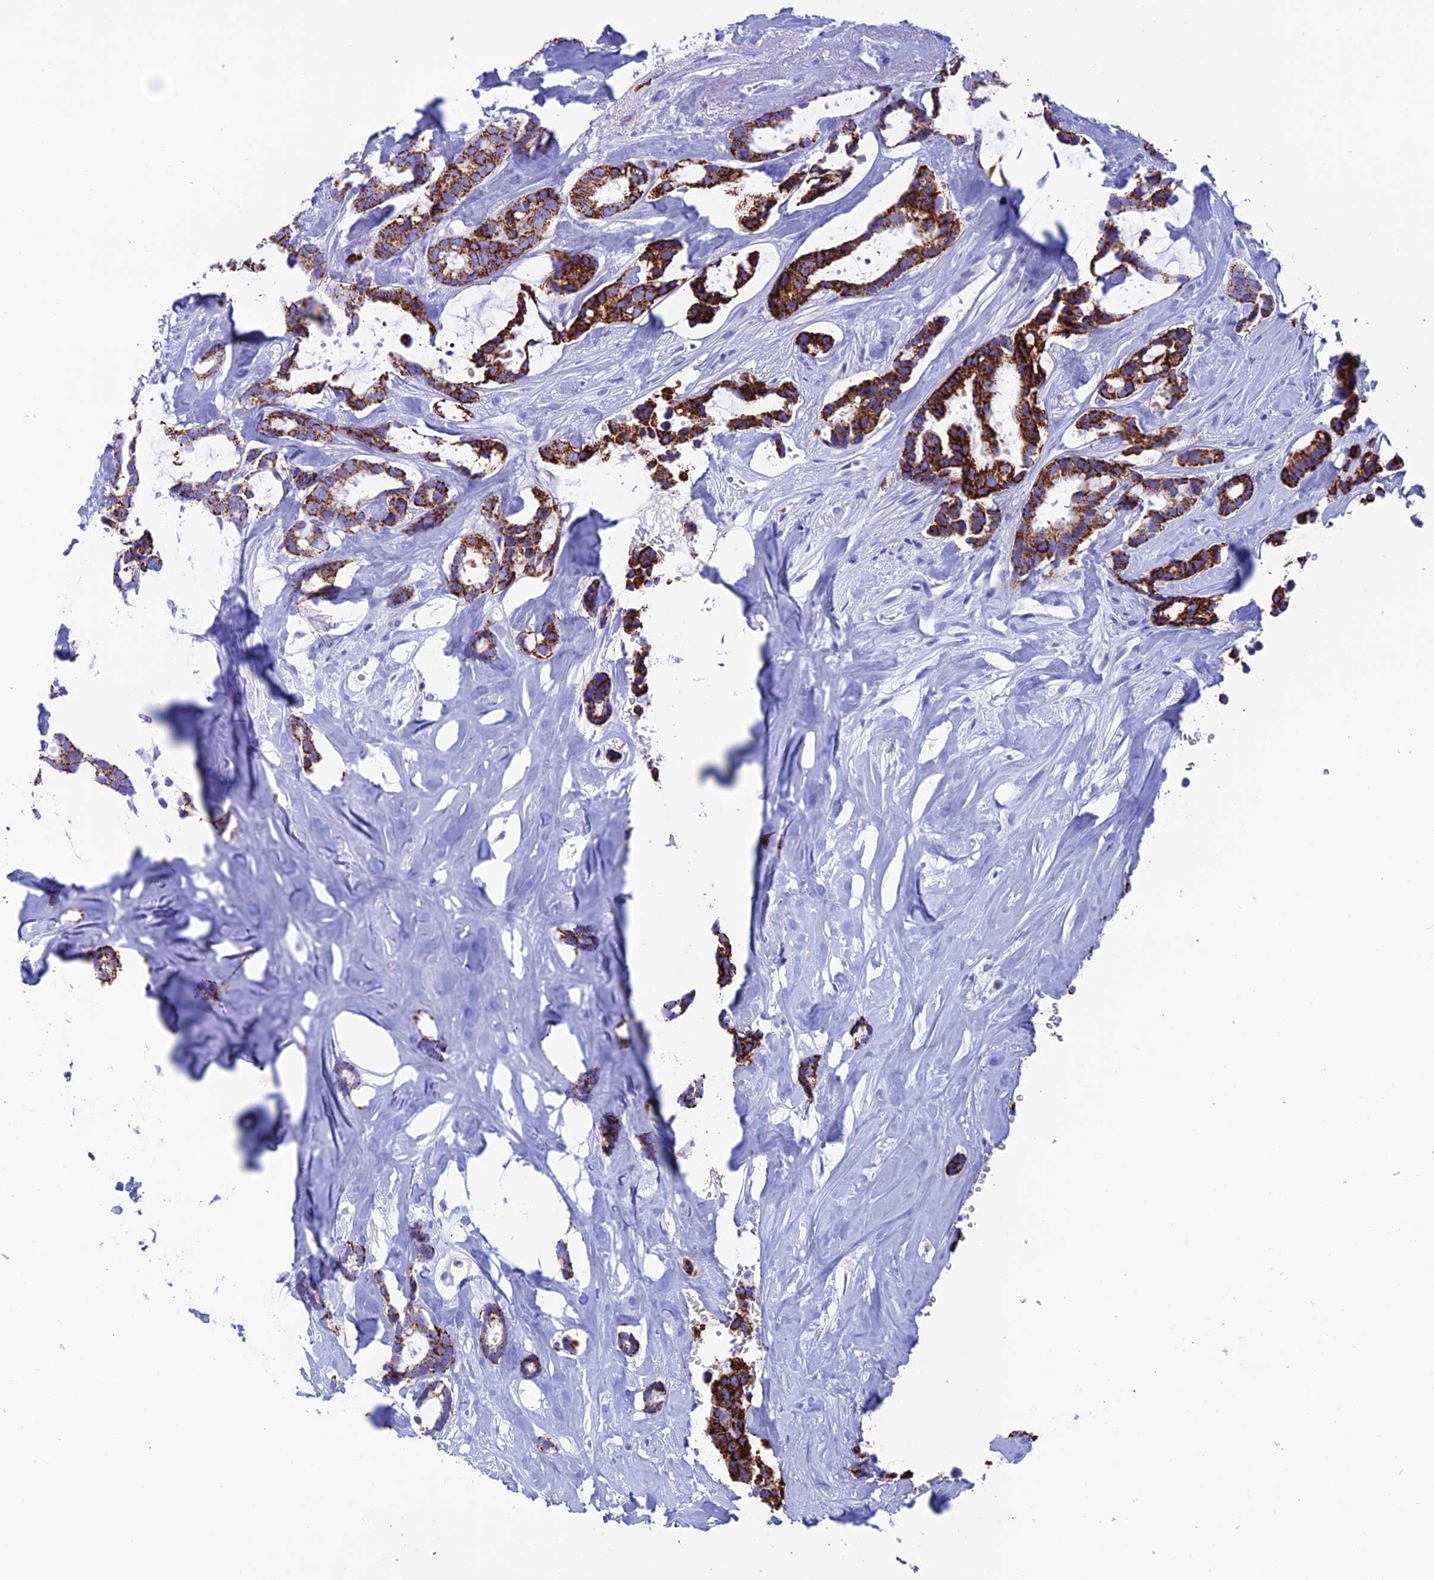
{"staining": {"intensity": "strong", "quantity": ">75%", "location": "cytoplasmic/membranous"}, "tissue": "breast cancer", "cell_type": "Tumor cells", "image_type": "cancer", "snomed": [{"axis": "morphology", "description": "Duct carcinoma"}, {"axis": "topography", "description": "Breast"}], "caption": "Strong cytoplasmic/membranous staining is present in about >75% of tumor cells in intraductal carcinoma (breast). The protein of interest is stained brown, and the nuclei are stained in blue (DAB IHC with brightfield microscopy, high magnification).", "gene": "NXPE4", "patient": {"sex": "female", "age": 87}}